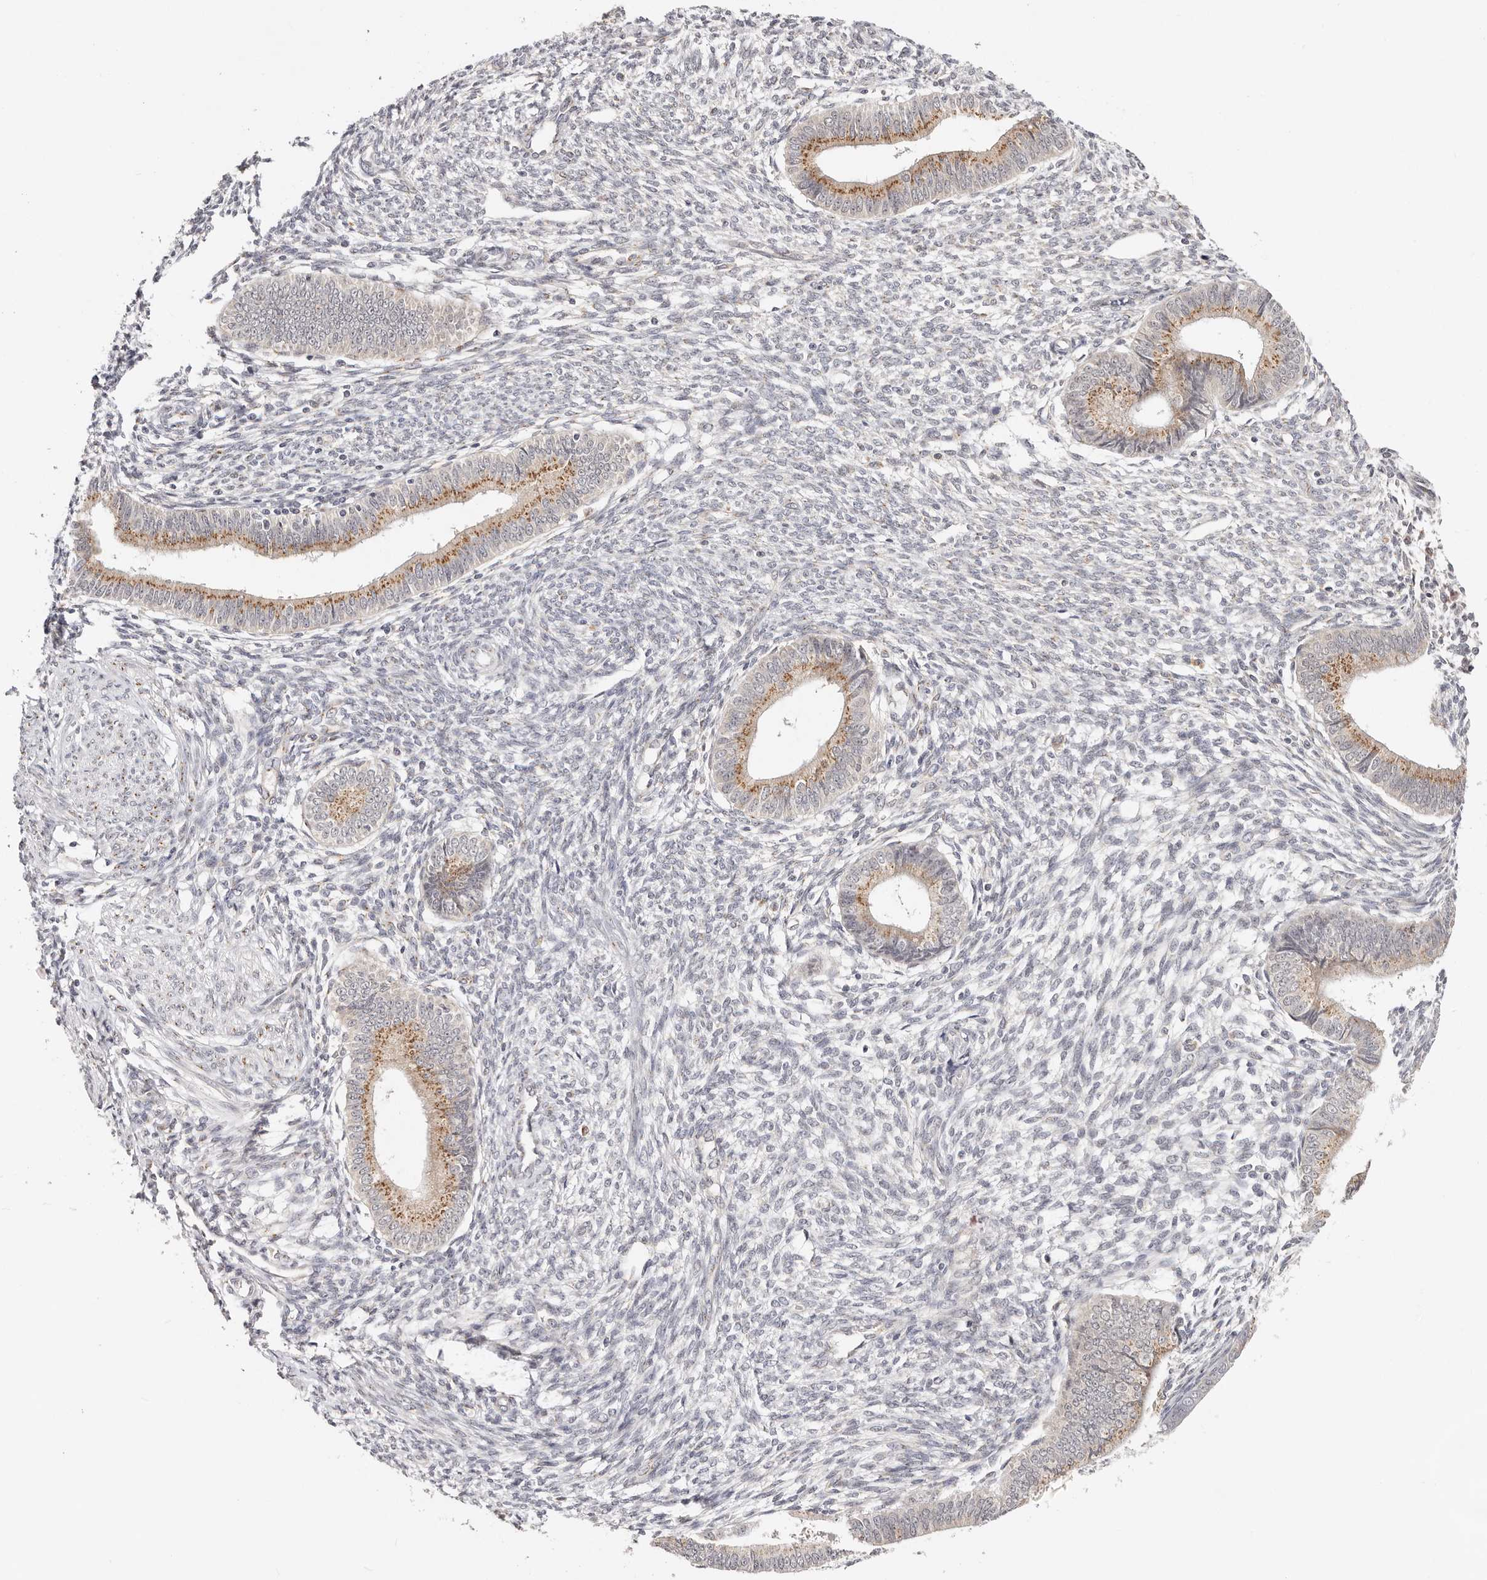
{"staining": {"intensity": "negative", "quantity": "none", "location": "none"}, "tissue": "endometrium", "cell_type": "Cells in endometrial stroma", "image_type": "normal", "snomed": [{"axis": "morphology", "description": "Normal tissue, NOS"}, {"axis": "topography", "description": "Endometrium"}], "caption": "Cells in endometrial stroma show no significant protein positivity in benign endometrium.", "gene": "VIPAS39", "patient": {"sex": "female", "age": 46}}